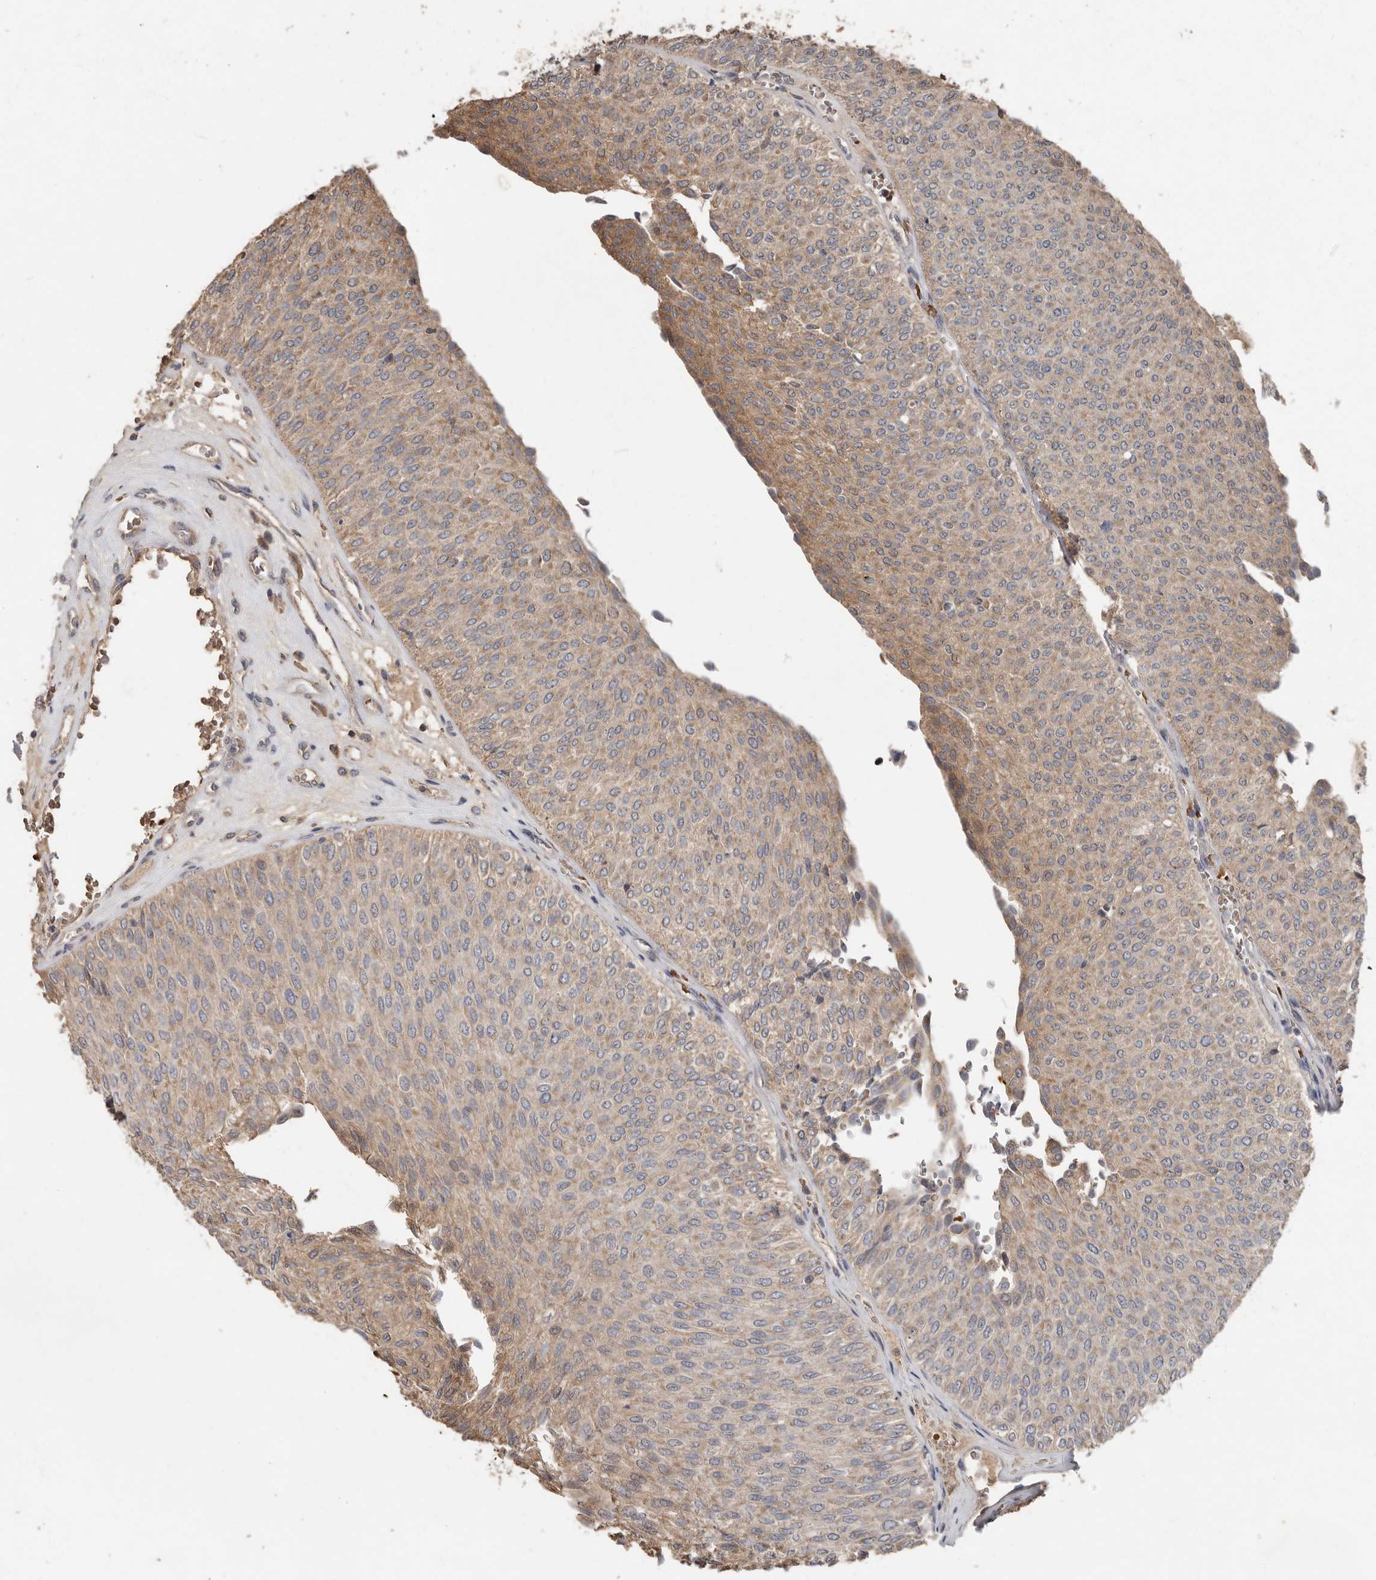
{"staining": {"intensity": "moderate", "quantity": "25%-75%", "location": "cytoplasmic/membranous"}, "tissue": "urothelial cancer", "cell_type": "Tumor cells", "image_type": "cancer", "snomed": [{"axis": "morphology", "description": "Urothelial carcinoma, Low grade"}, {"axis": "topography", "description": "Urinary bladder"}], "caption": "The histopathology image shows a brown stain indicating the presence of a protein in the cytoplasmic/membranous of tumor cells in low-grade urothelial carcinoma. Using DAB (brown) and hematoxylin (blue) stains, captured at high magnification using brightfield microscopy.", "gene": "KIF26B", "patient": {"sex": "male", "age": 78}}